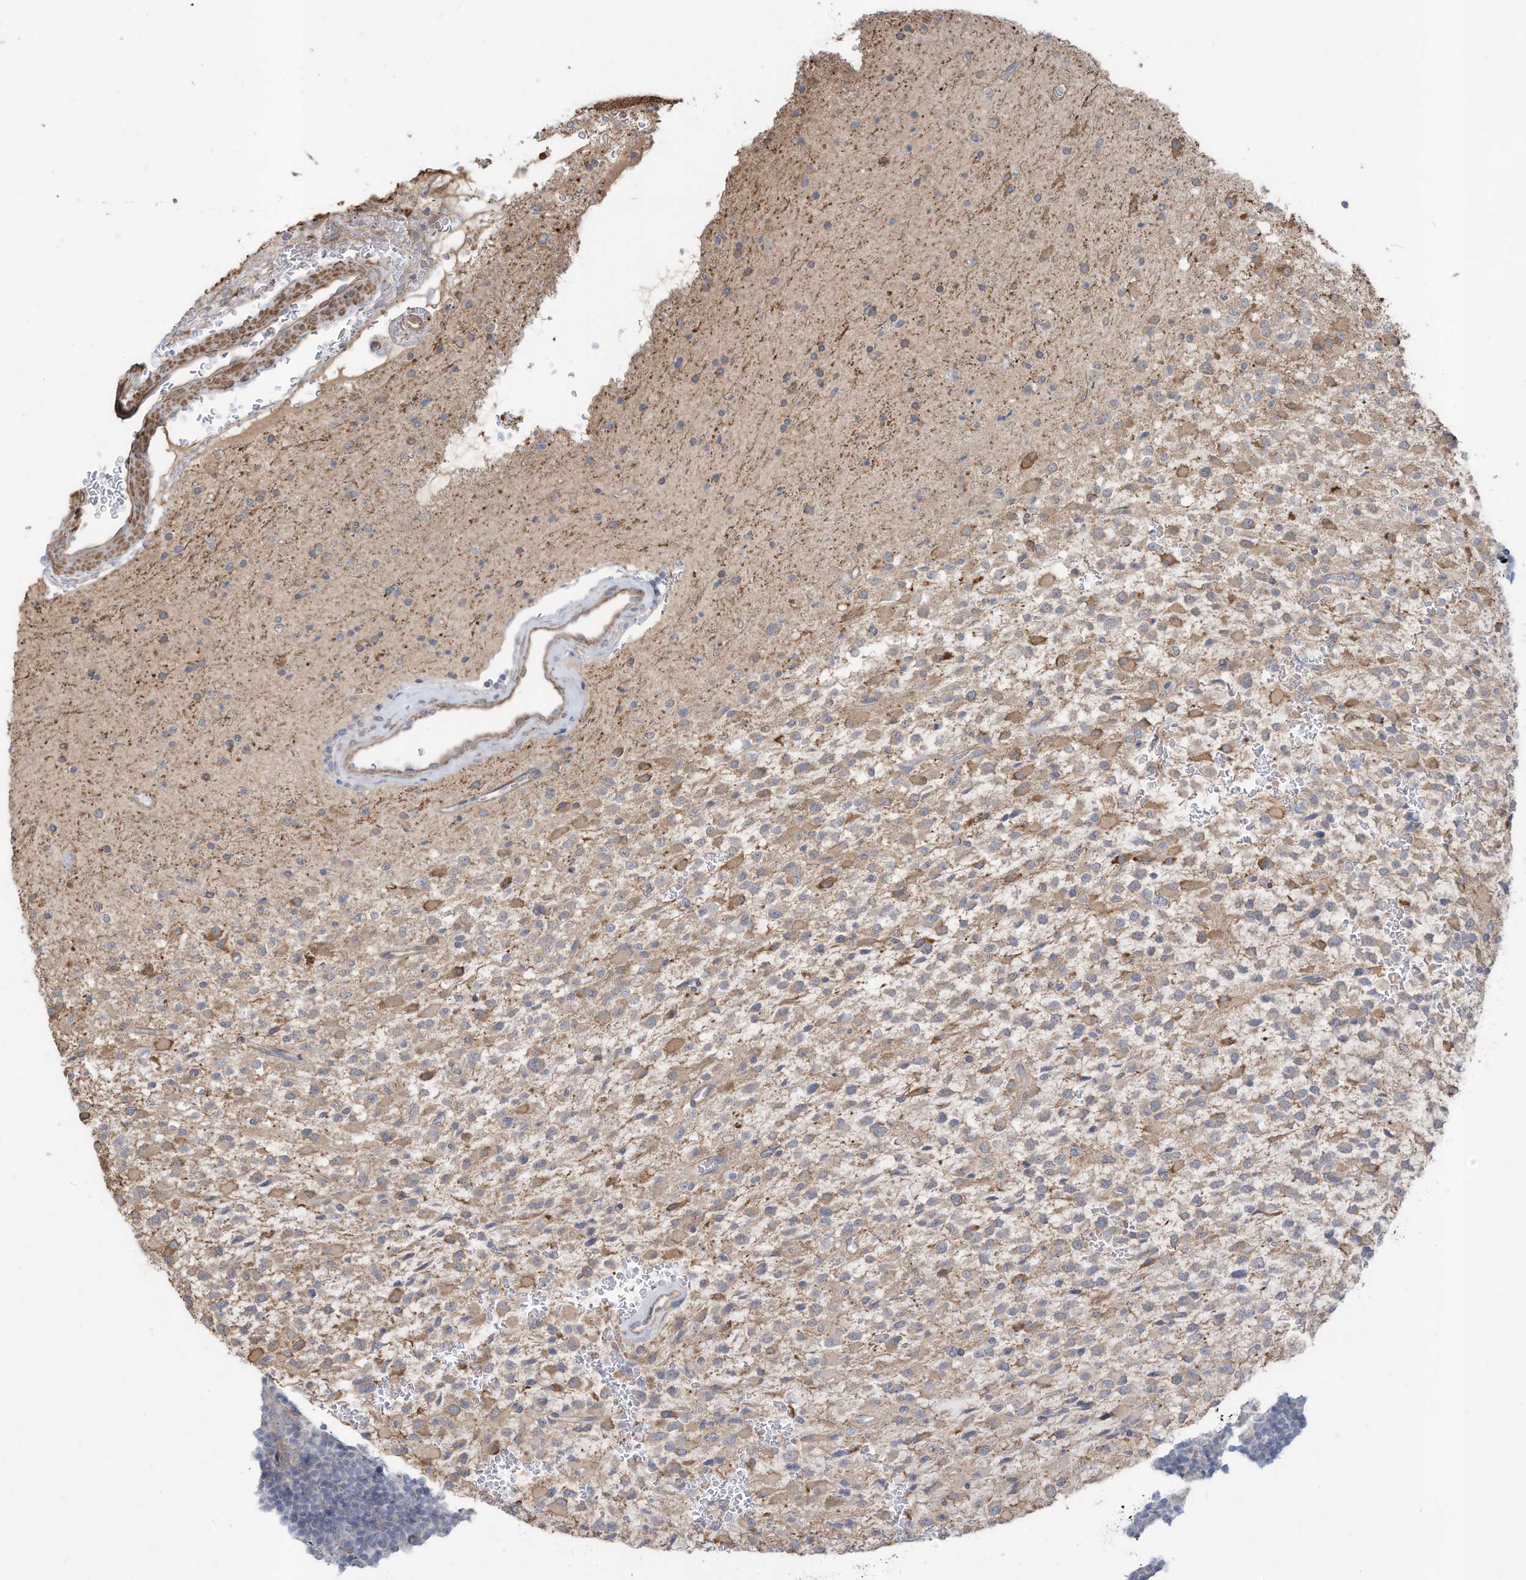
{"staining": {"intensity": "moderate", "quantity": "<25%", "location": "cytoplasmic/membranous"}, "tissue": "glioma", "cell_type": "Tumor cells", "image_type": "cancer", "snomed": [{"axis": "morphology", "description": "Glioma, malignant, High grade"}, {"axis": "topography", "description": "Brain"}], "caption": "Approximately <25% of tumor cells in human glioma show moderate cytoplasmic/membranous protein positivity as visualized by brown immunohistochemical staining.", "gene": "SLC17A7", "patient": {"sex": "male", "age": 34}}